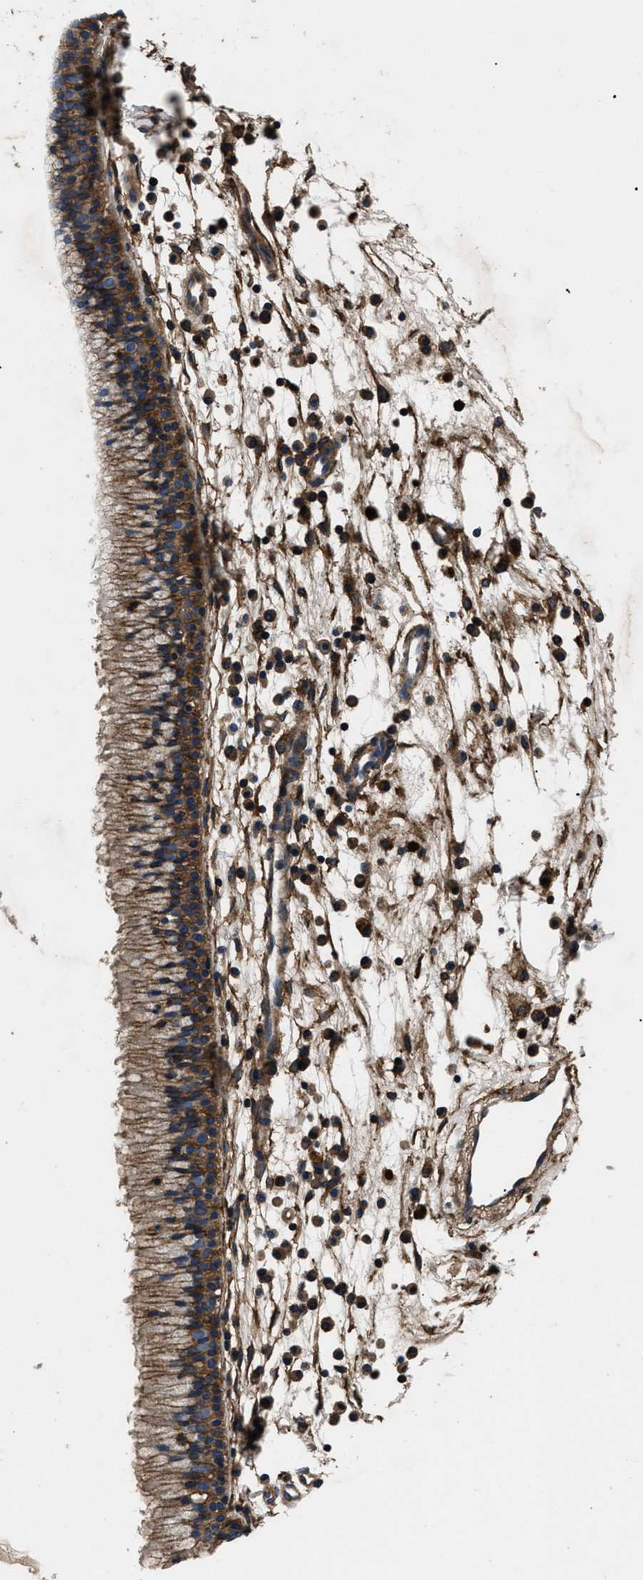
{"staining": {"intensity": "moderate", "quantity": ">75%", "location": "cytoplasmic/membranous"}, "tissue": "nasopharynx", "cell_type": "Respiratory epithelial cells", "image_type": "normal", "snomed": [{"axis": "morphology", "description": "Normal tissue, NOS"}, {"axis": "topography", "description": "Nasopharynx"}], "caption": "A brown stain highlights moderate cytoplasmic/membranous staining of a protein in respiratory epithelial cells of unremarkable human nasopharynx.", "gene": "CD276", "patient": {"sex": "male", "age": 21}}